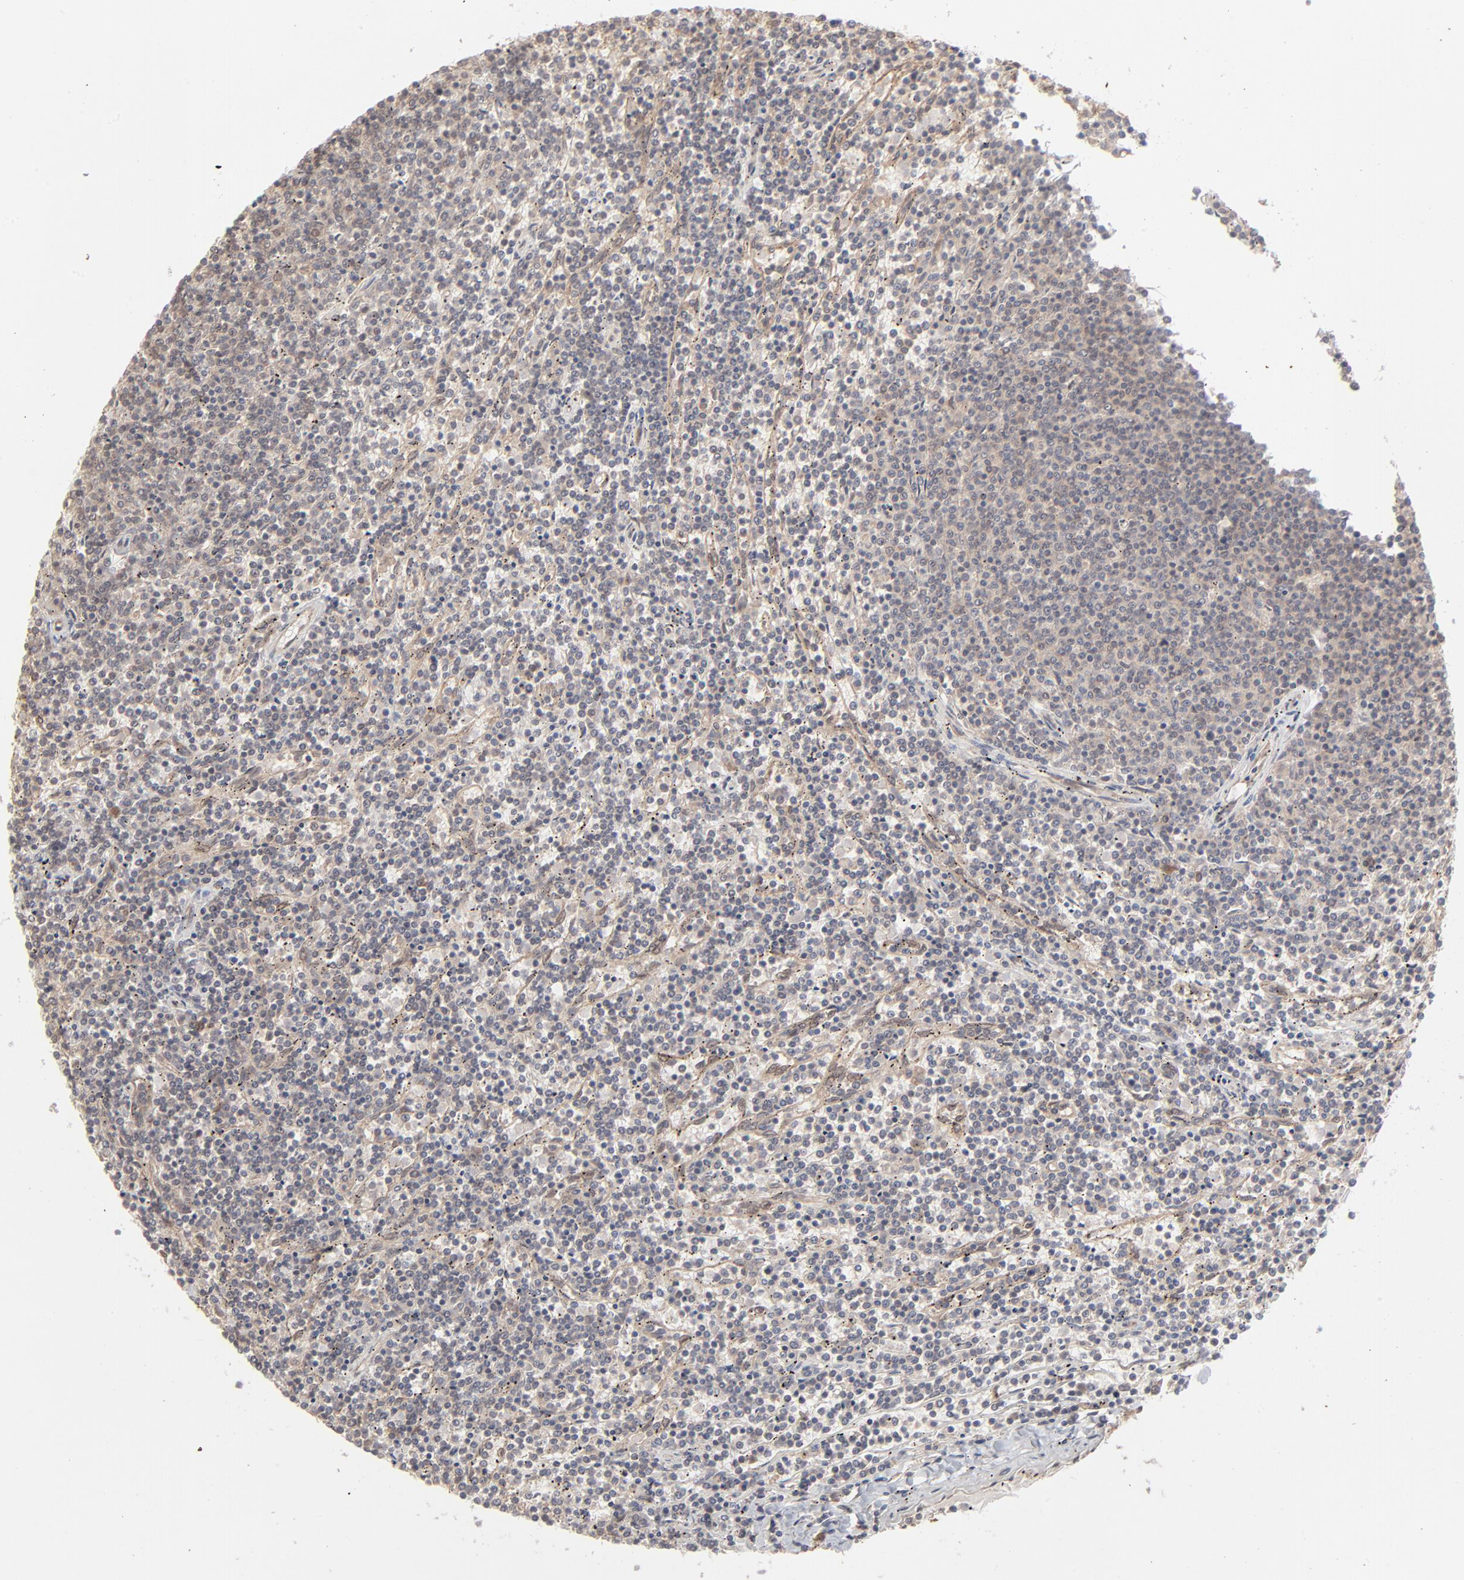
{"staining": {"intensity": "negative", "quantity": "none", "location": "none"}, "tissue": "lymphoma", "cell_type": "Tumor cells", "image_type": "cancer", "snomed": [{"axis": "morphology", "description": "Malignant lymphoma, non-Hodgkin's type, Low grade"}, {"axis": "topography", "description": "Spleen"}], "caption": "This is a micrograph of IHC staining of lymphoma, which shows no positivity in tumor cells. (Stains: DAB (3,3'-diaminobenzidine) immunohistochemistry (IHC) with hematoxylin counter stain, Microscopy: brightfield microscopy at high magnification).", "gene": "SCFD1", "patient": {"sex": "female", "age": 50}}